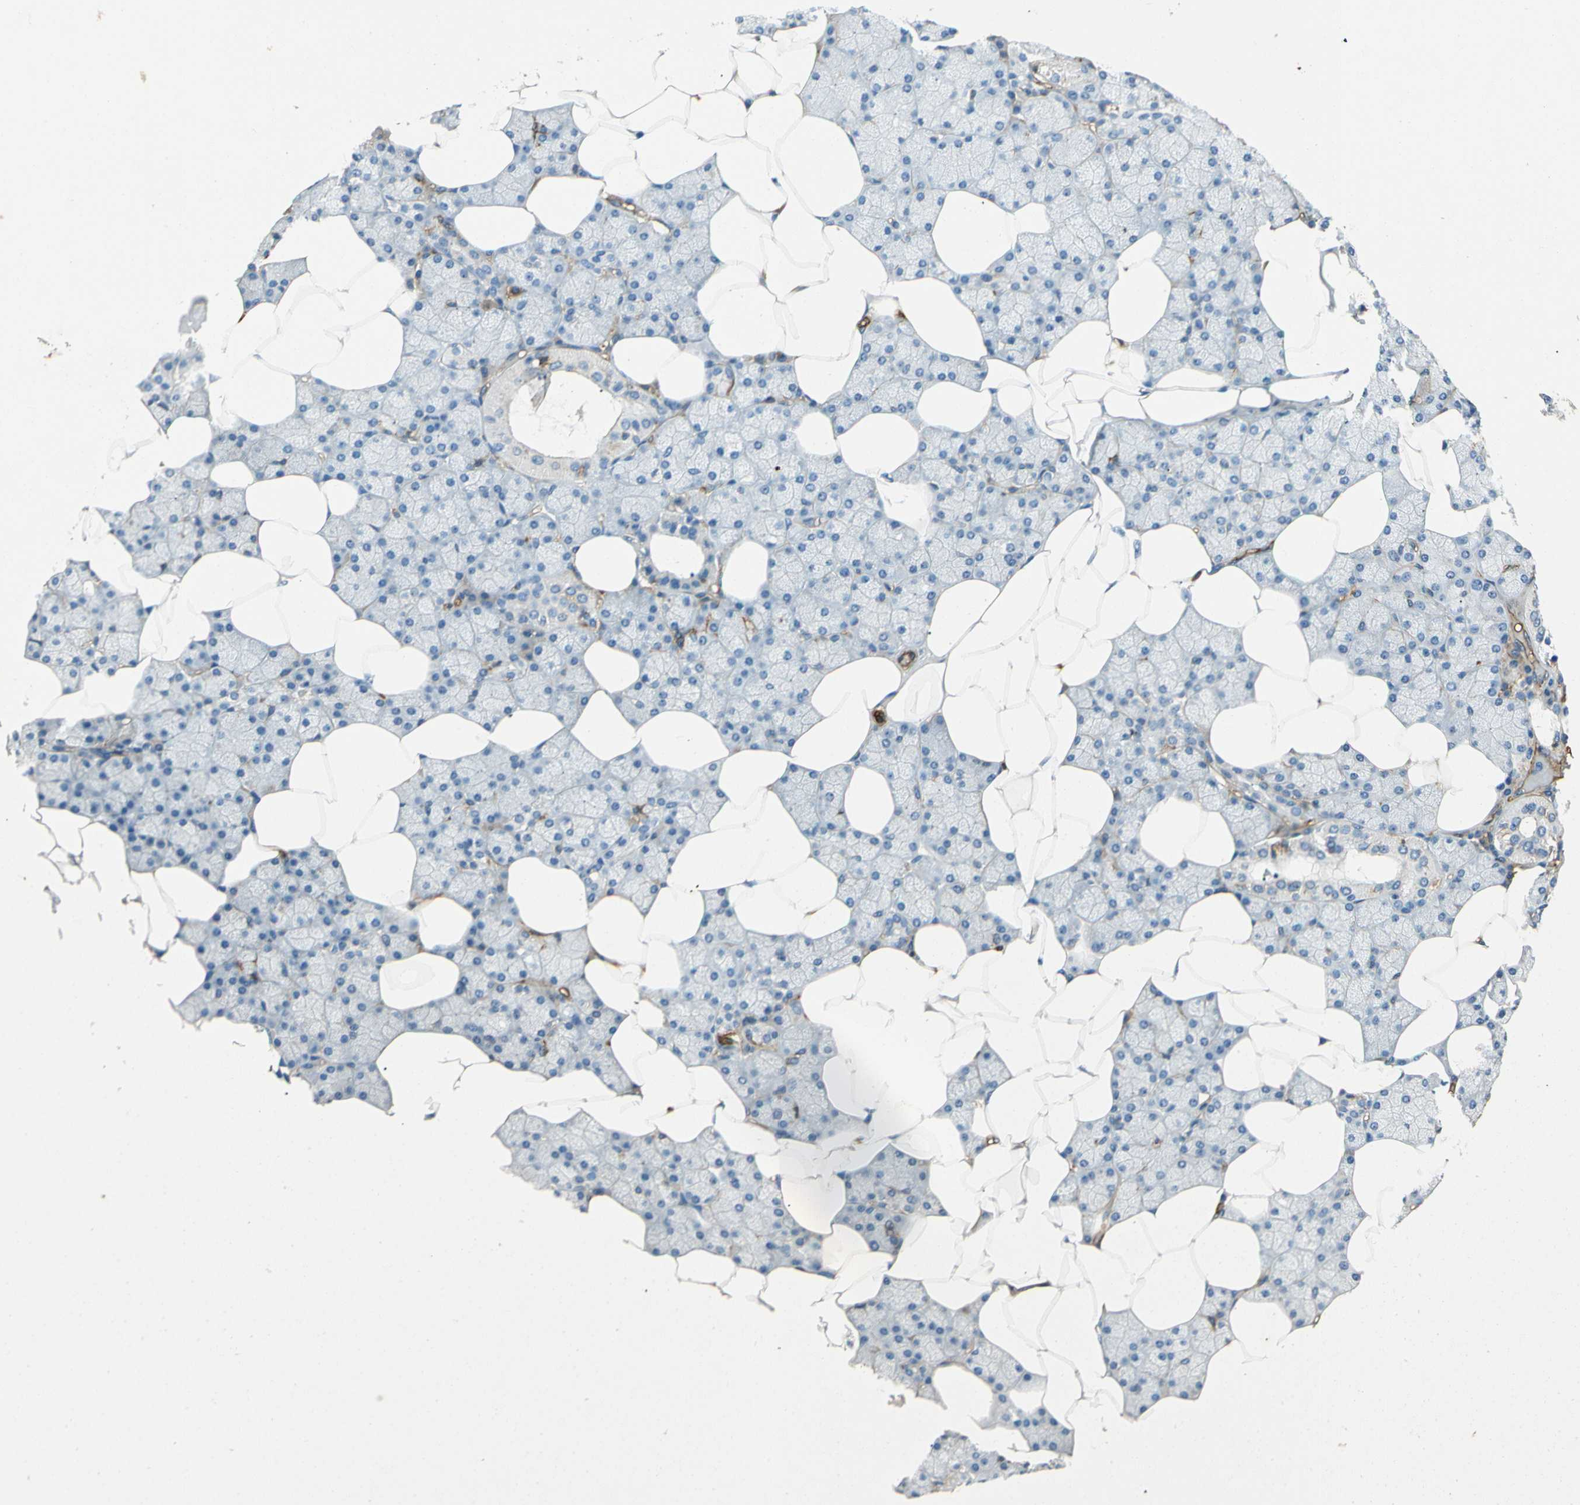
{"staining": {"intensity": "weak", "quantity": "<25%", "location": "cytoplasmic/membranous"}, "tissue": "salivary gland", "cell_type": "Glandular cells", "image_type": "normal", "snomed": [{"axis": "morphology", "description": "Normal tissue, NOS"}, {"axis": "topography", "description": "Salivary gland"}], "caption": "This is a histopathology image of IHC staining of normal salivary gland, which shows no staining in glandular cells.", "gene": "ENTPD1", "patient": {"sex": "male", "age": 62}}